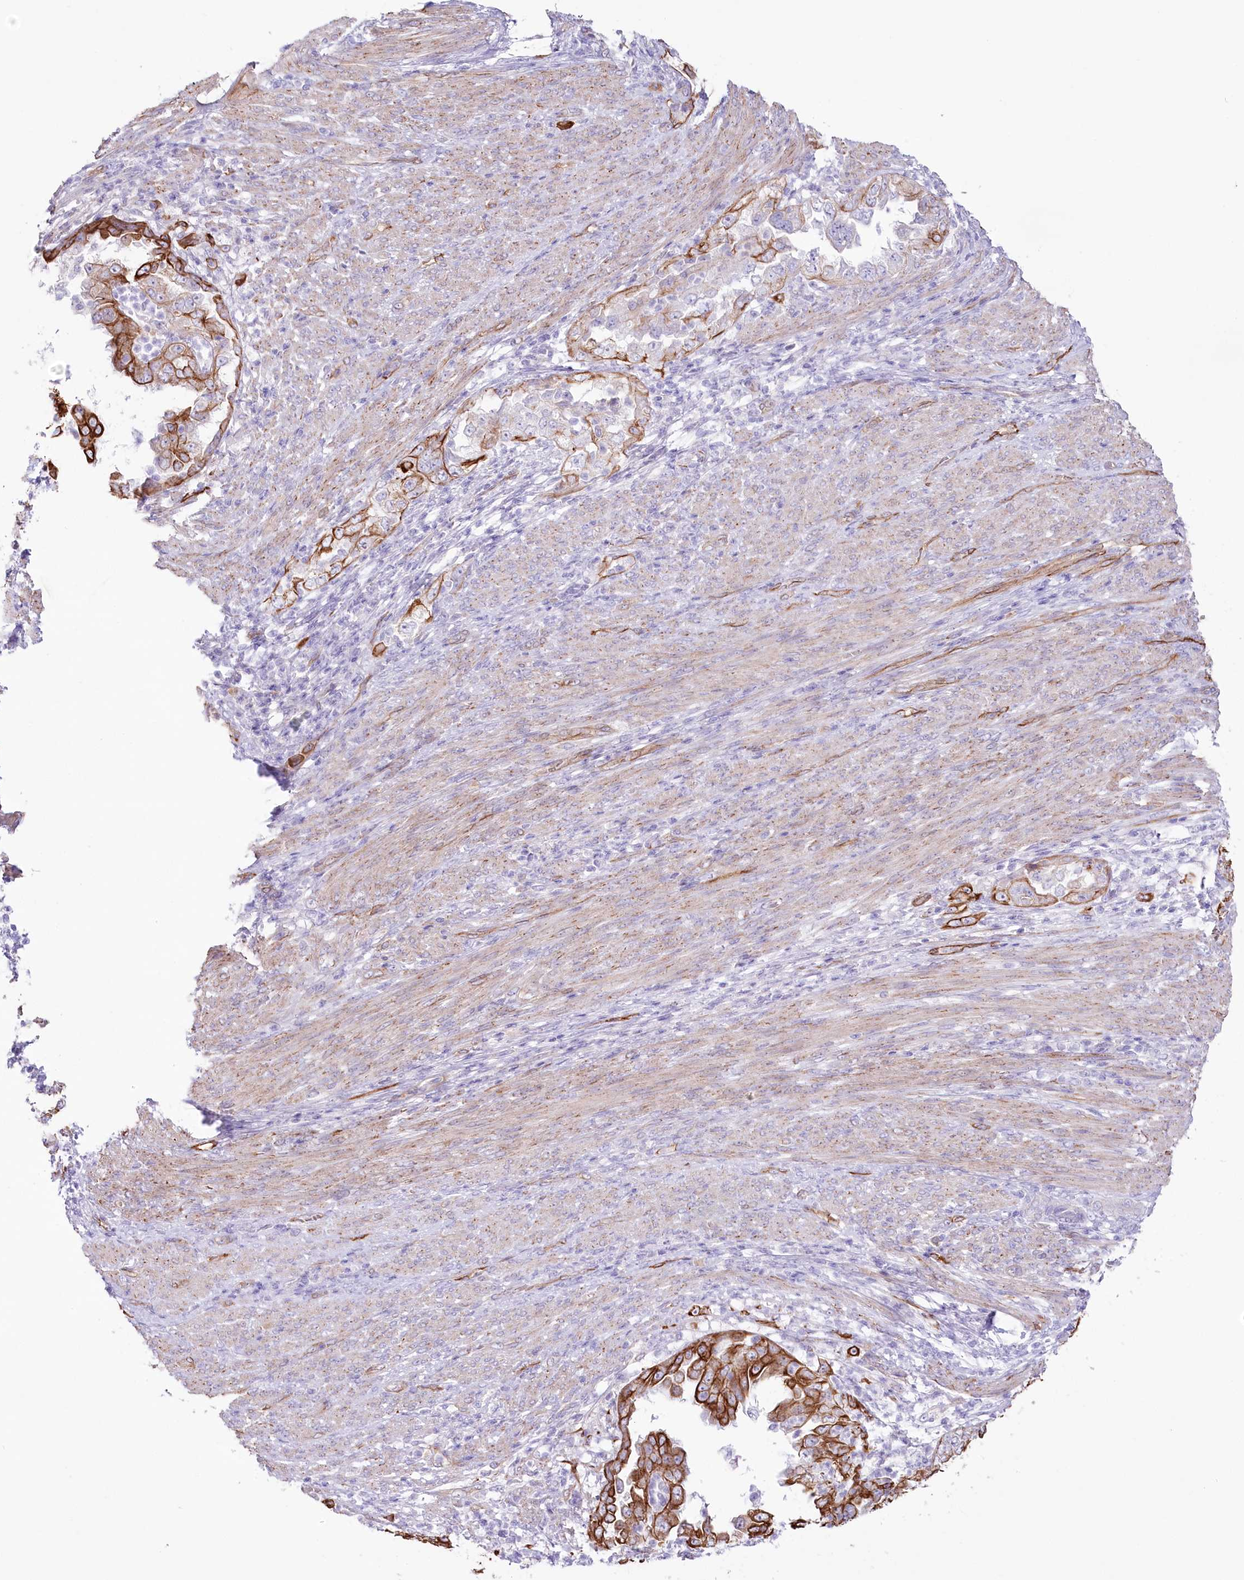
{"staining": {"intensity": "strong", "quantity": ">75%", "location": "cytoplasmic/membranous"}, "tissue": "endometrial cancer", "cell_type": "Tumor cells", "image_type": "cancer", "snomed": [{"axis": "morphology", "description": "Adenocarcinoma, NOS"}, {"axis": "topography", "description": "Endometrium"}], "caption": "This is an image of IHC staining of endometrial adenocarcinoma, which shows strong positivity in the cytoplasmic/membranous of tumor cells.", "gene": "SLC39A10", "patient": {"sex": "female", "age": 85}}